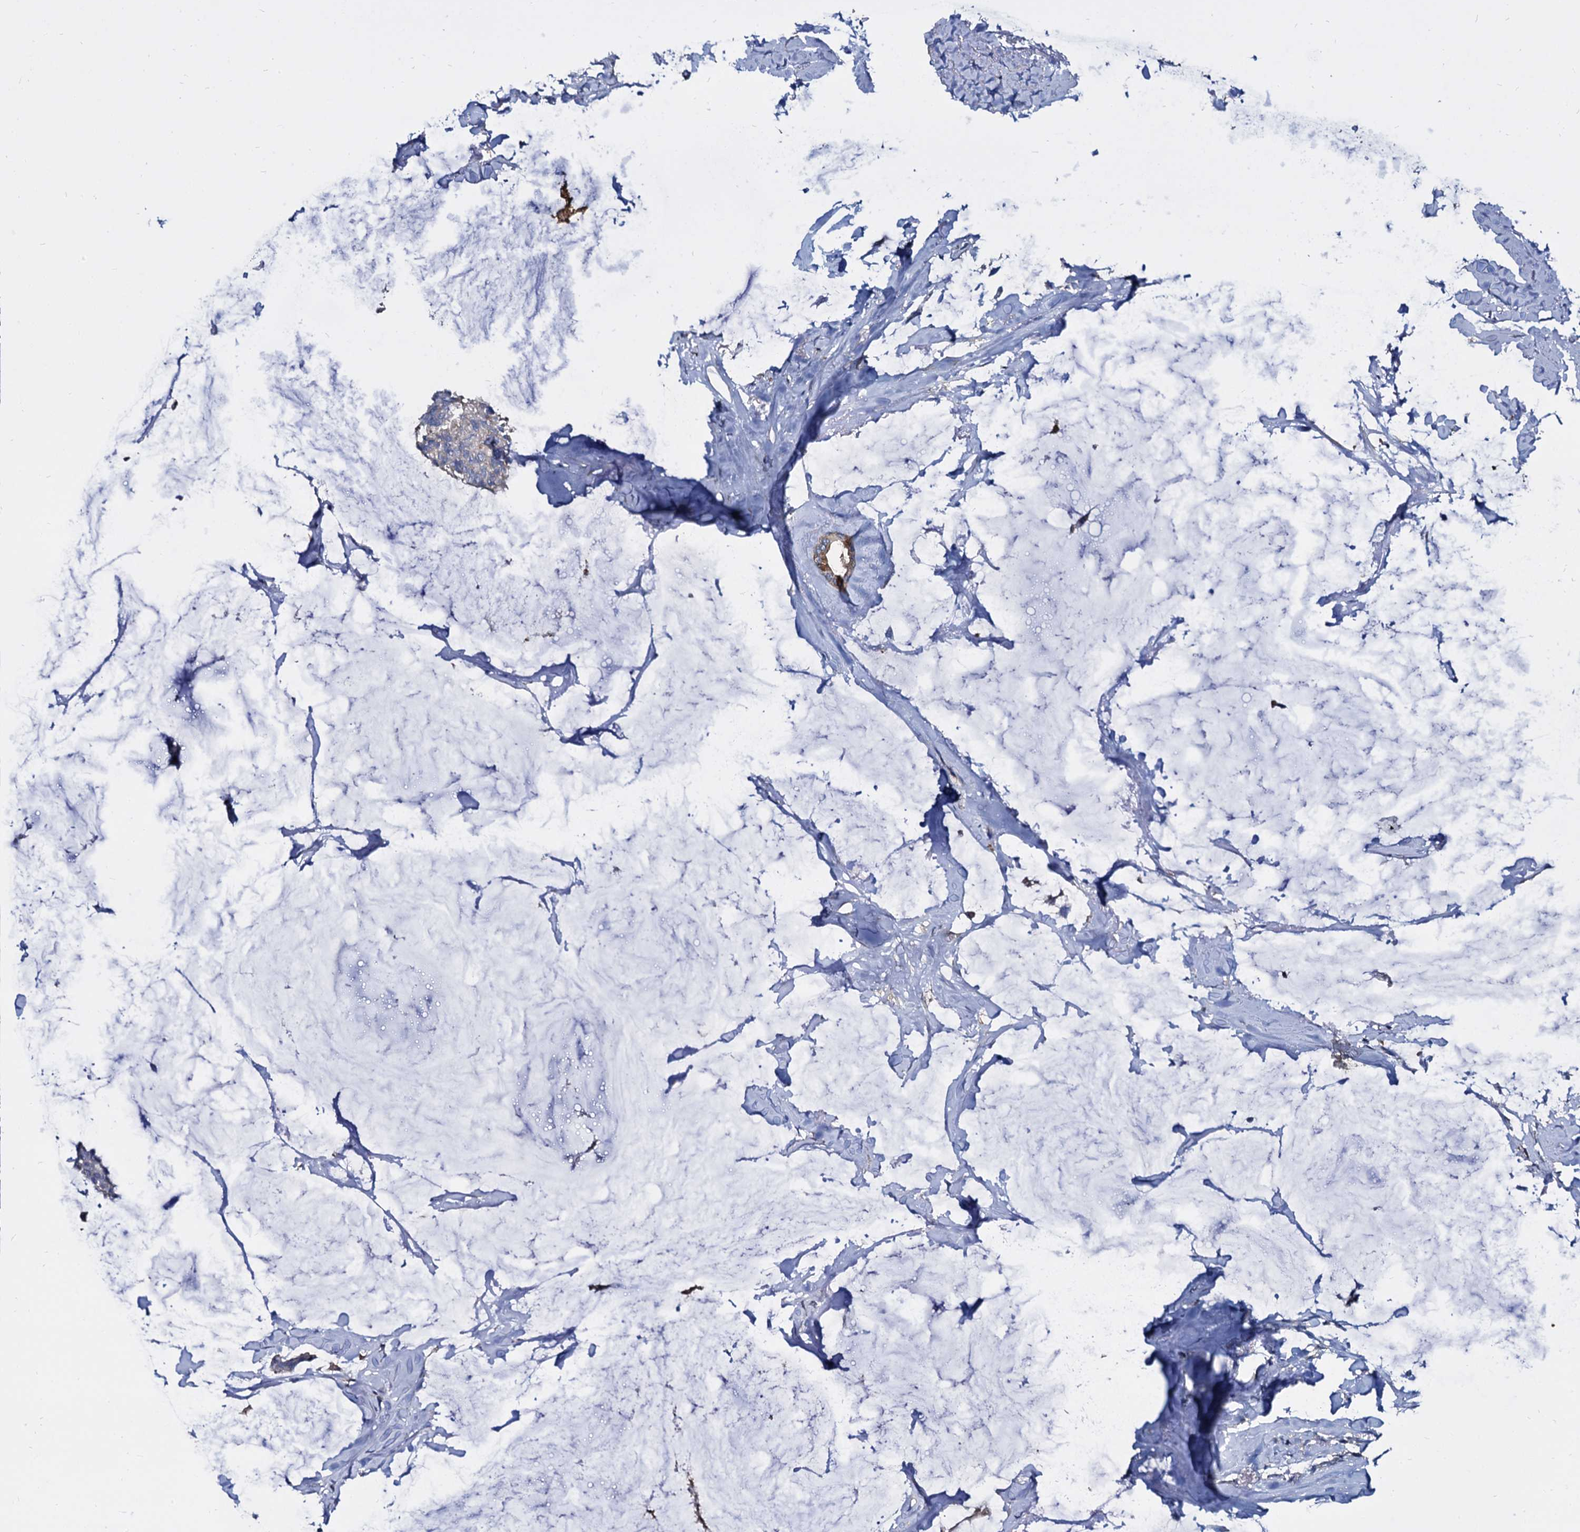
{"staining": {"intensity": "negative", "quantity": "none", "location": "none"}, "tissue": "breast cancer", "cell_type": "Tumor cells", "image_type": "cancer", "snomed": [{"axis": "morphology", "description": "Duct carcinoma"}, {"axis": "topography", "description": "Breast"}], "caption": "There is no significant expression in tumor cells of breast cancer (intraductal carcinoma).", "gene": "ANKRD13A", "patient": {"sex": "female", "age": 93}}